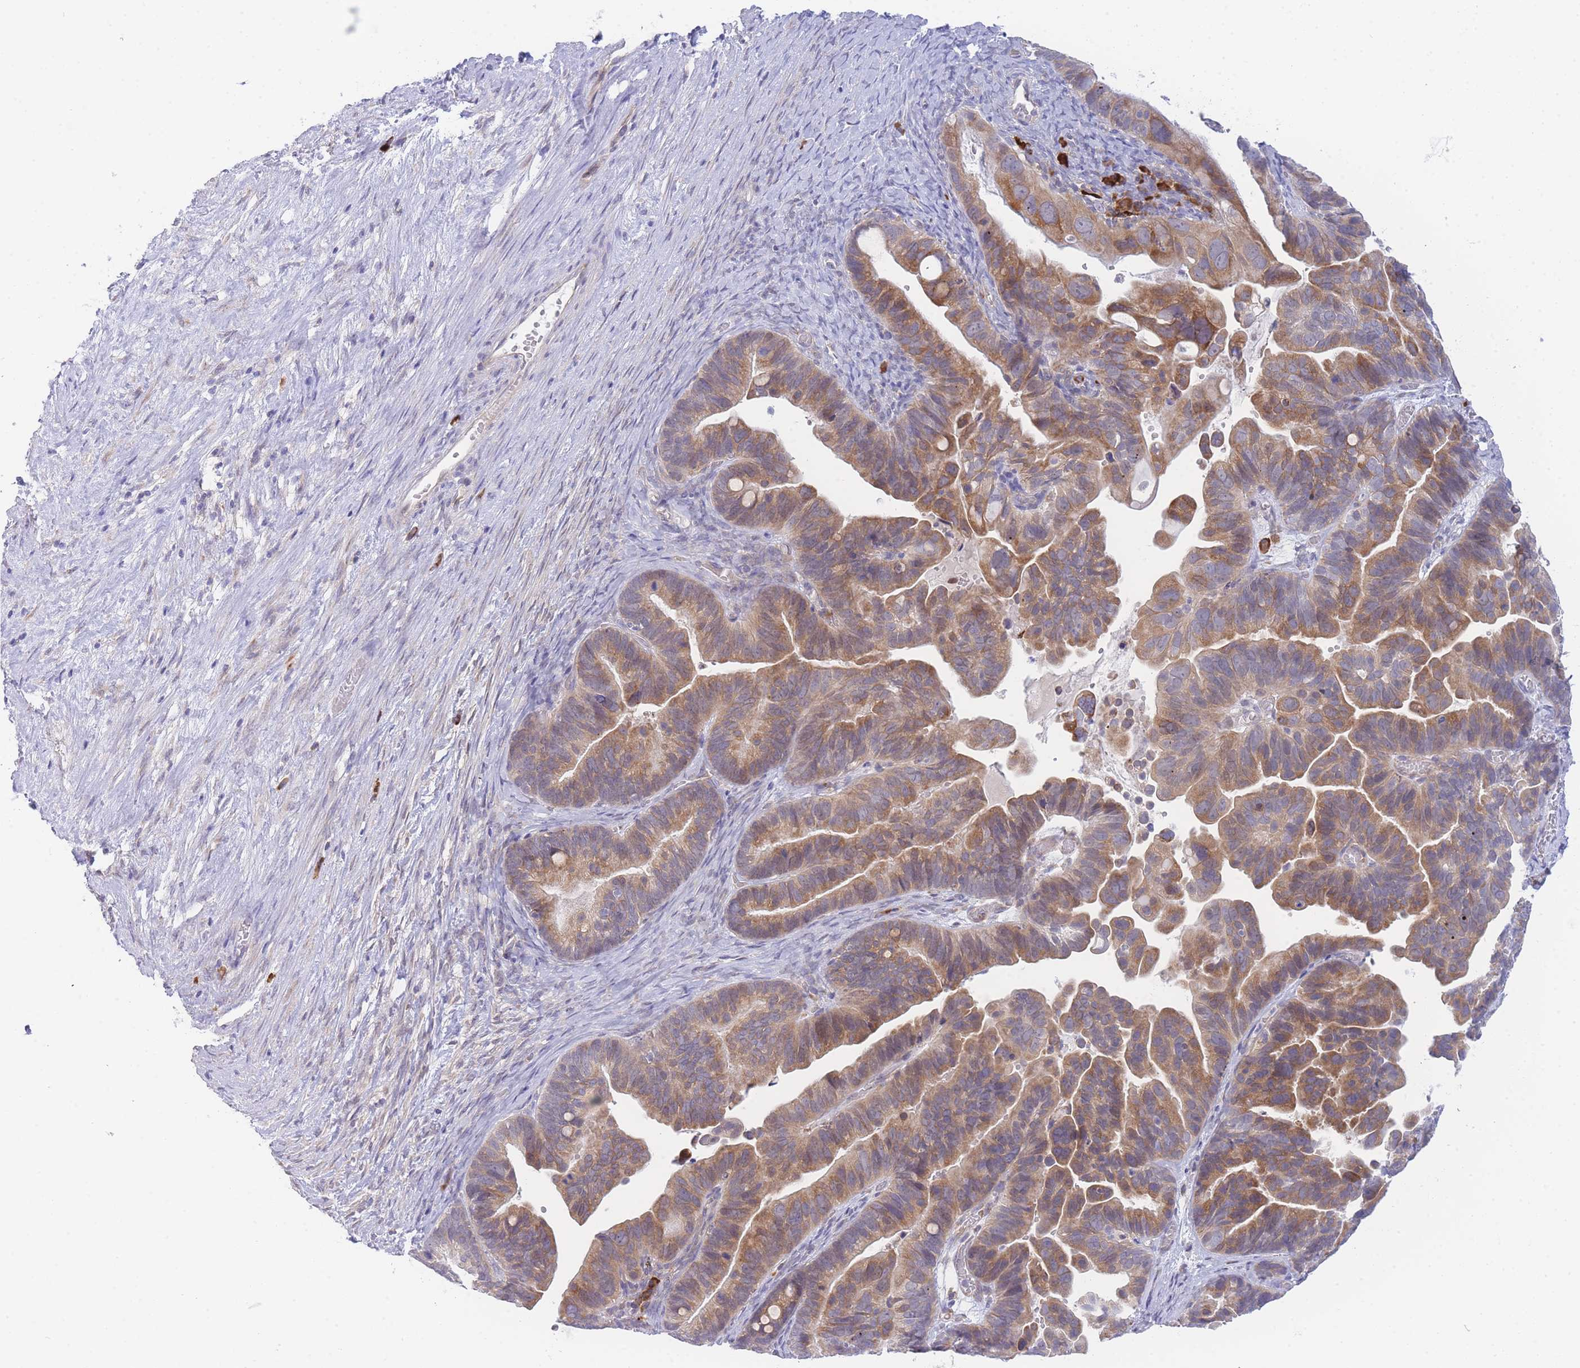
{"staining": {"intensity": "moderate", "quantity": ">75%", "location": "cytoplasmic/membranous"}, "tissue": "ovarian cancer", "cell_type": "Tumor cells", "image_type": "cancer", "snomed": [{"axis": "morphology", "description": "Cystadenocarcinoma, serous, NOS"}, {"axis": "topography", "description": "Ovary"}], "caption": "Immunohistochemical staining of serous cystadenocarcinoma (ovarian) reveals medium levels of moderate cytoplasmic/membranous protein staining in about >75% of tumor cells.", "gene": "ZNF510", "patient": {"sex": "female", "age": 56}}